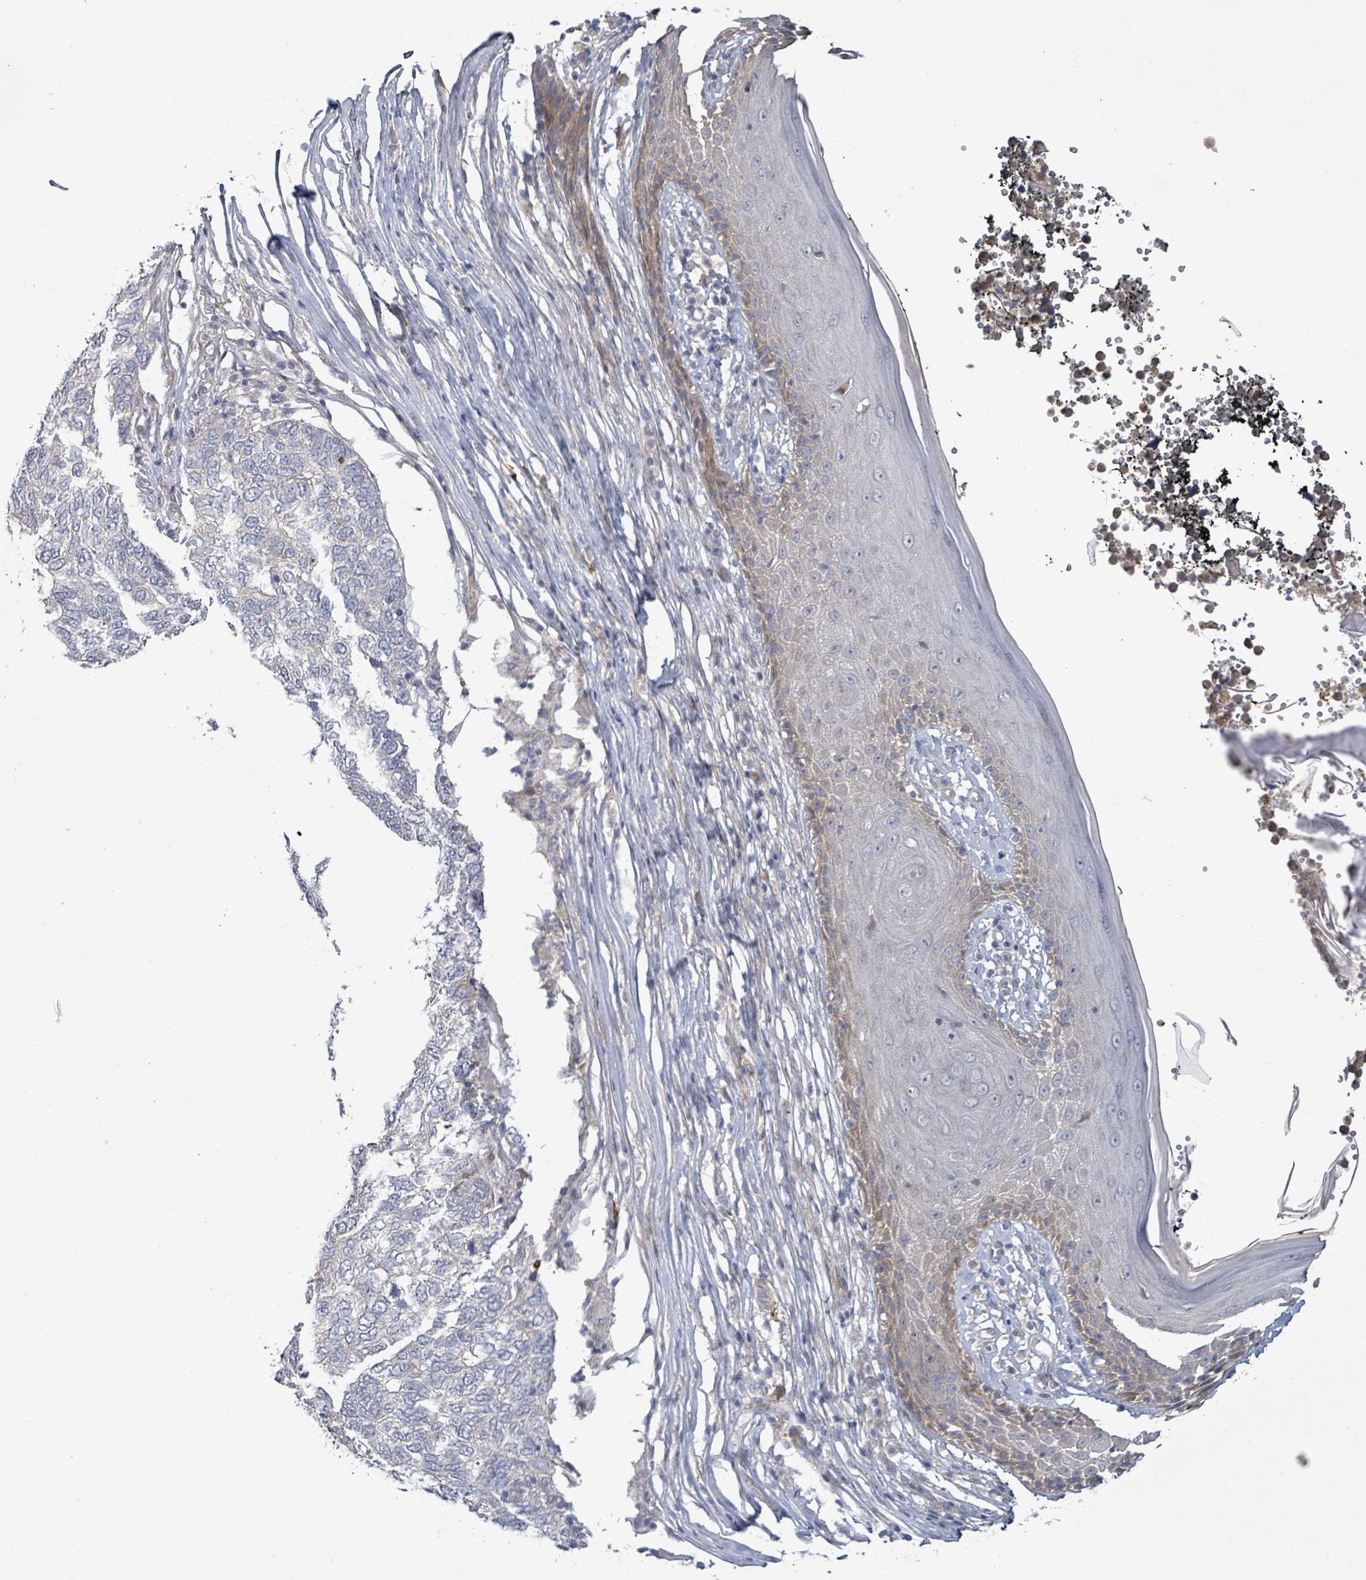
{"staining": {"intensity": "negative", "quantity": "none", "location": "none"}, "tissue": "skin cancer", "cell_type": "Tumor cells", "image_type": "cancer", "snomed": [{"axis": "morphology", "description": "Basal cell carcinoma"}, {"axis": "topography", "description": "Skin"}], "caption": "Protein analysis of skin cancer shows no significant staining in tumor cells.", "gene": "SLIT3", "patient": {"sex": "female", "age": 65}}